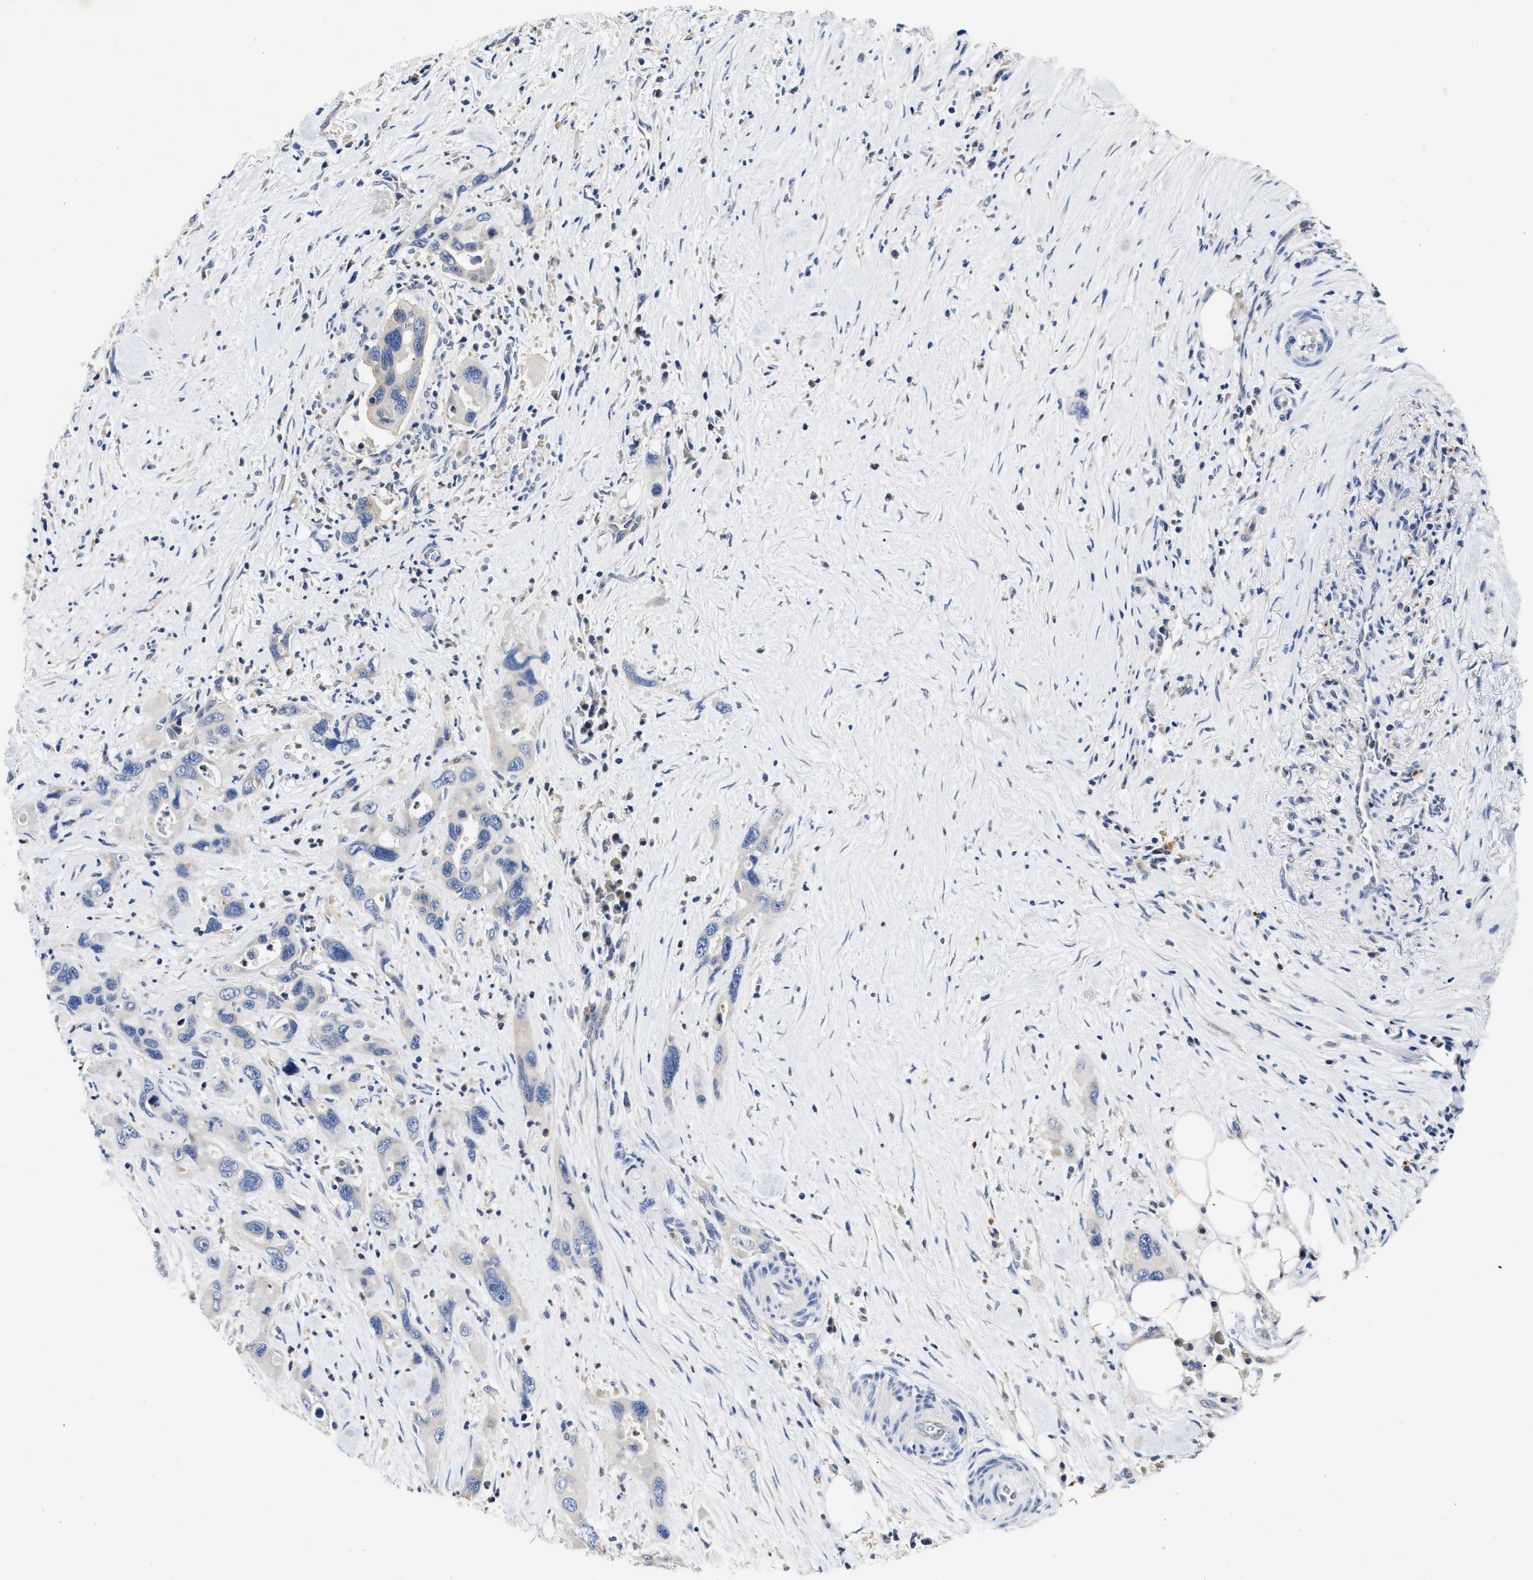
{"staining": {"intensity": "negative", "quantity": "none", "location": "none"}, "tissue": "pancreatic cancer", "cell_type": "Tumor cells", "image_type": "cancer", "snomed": [{"axis": "morphology", "description": "Adenocarcinoma, NOS"}, {"axis": "topography", "description": "Pancreas"}], "caption": "The immunohistochemistry (IHC) image has no significant expression in tumor cells of pancreatic cancer (adenocarcinoma) tissue. (DAB (3,3'-diaminobenzidine) immunohistochemistry visualized using brightfield microscopy, high magnification).", "gene": "FAM185A", "patient": {"sex": "female", "age": 70}}